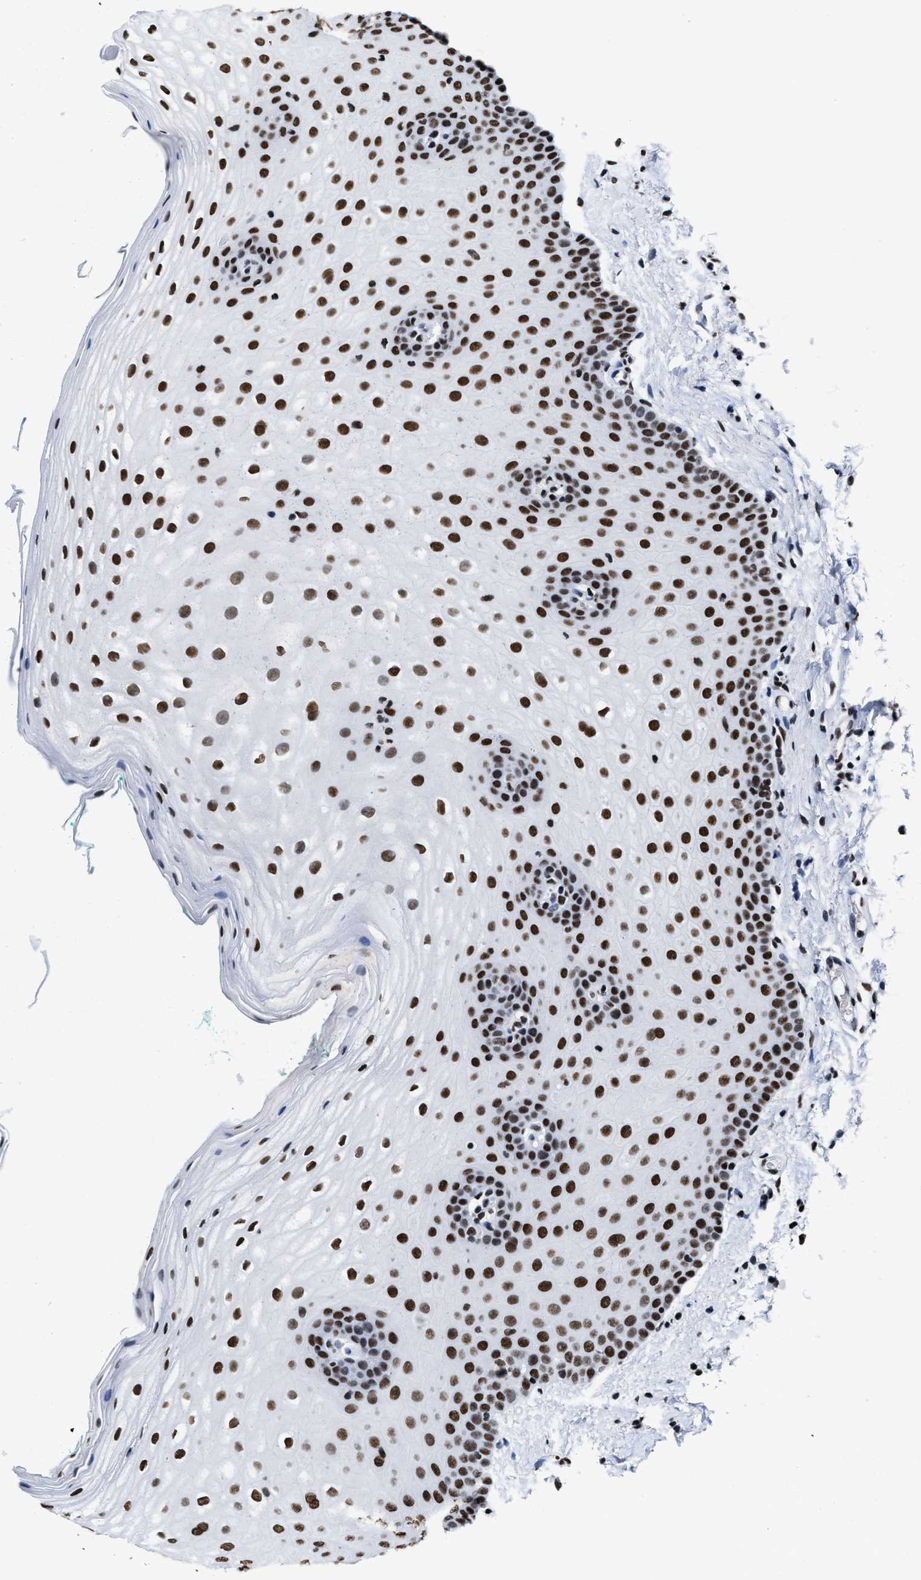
{"staining": {"intensity": "strong", "quantity": ">75%", "location": "nuclear"}, "tissue": "oral mucosa", "cell_type": "Squamous epithelial cells", "image_type": "normal", "snomed": [{"axis": "morphology", "description": "Normal tissue, NOS"}, {"axis": "topography", "description": "Skin"}, {"axis": "topography", "description": "Oral tissue"}], "caption": "Squamous epithelial cells show high levels of strong nuclear positivity in approximately >75% of cells in normal oral mucosa. The protein is stained brown, and the nuclei are stained in blue (DAB (3,3'-diaminobenzidine) IHC with brightfield microscopy, high magnification).", "gene": "SMARCC2", "patient": {"sex": "male", "age": 84}}